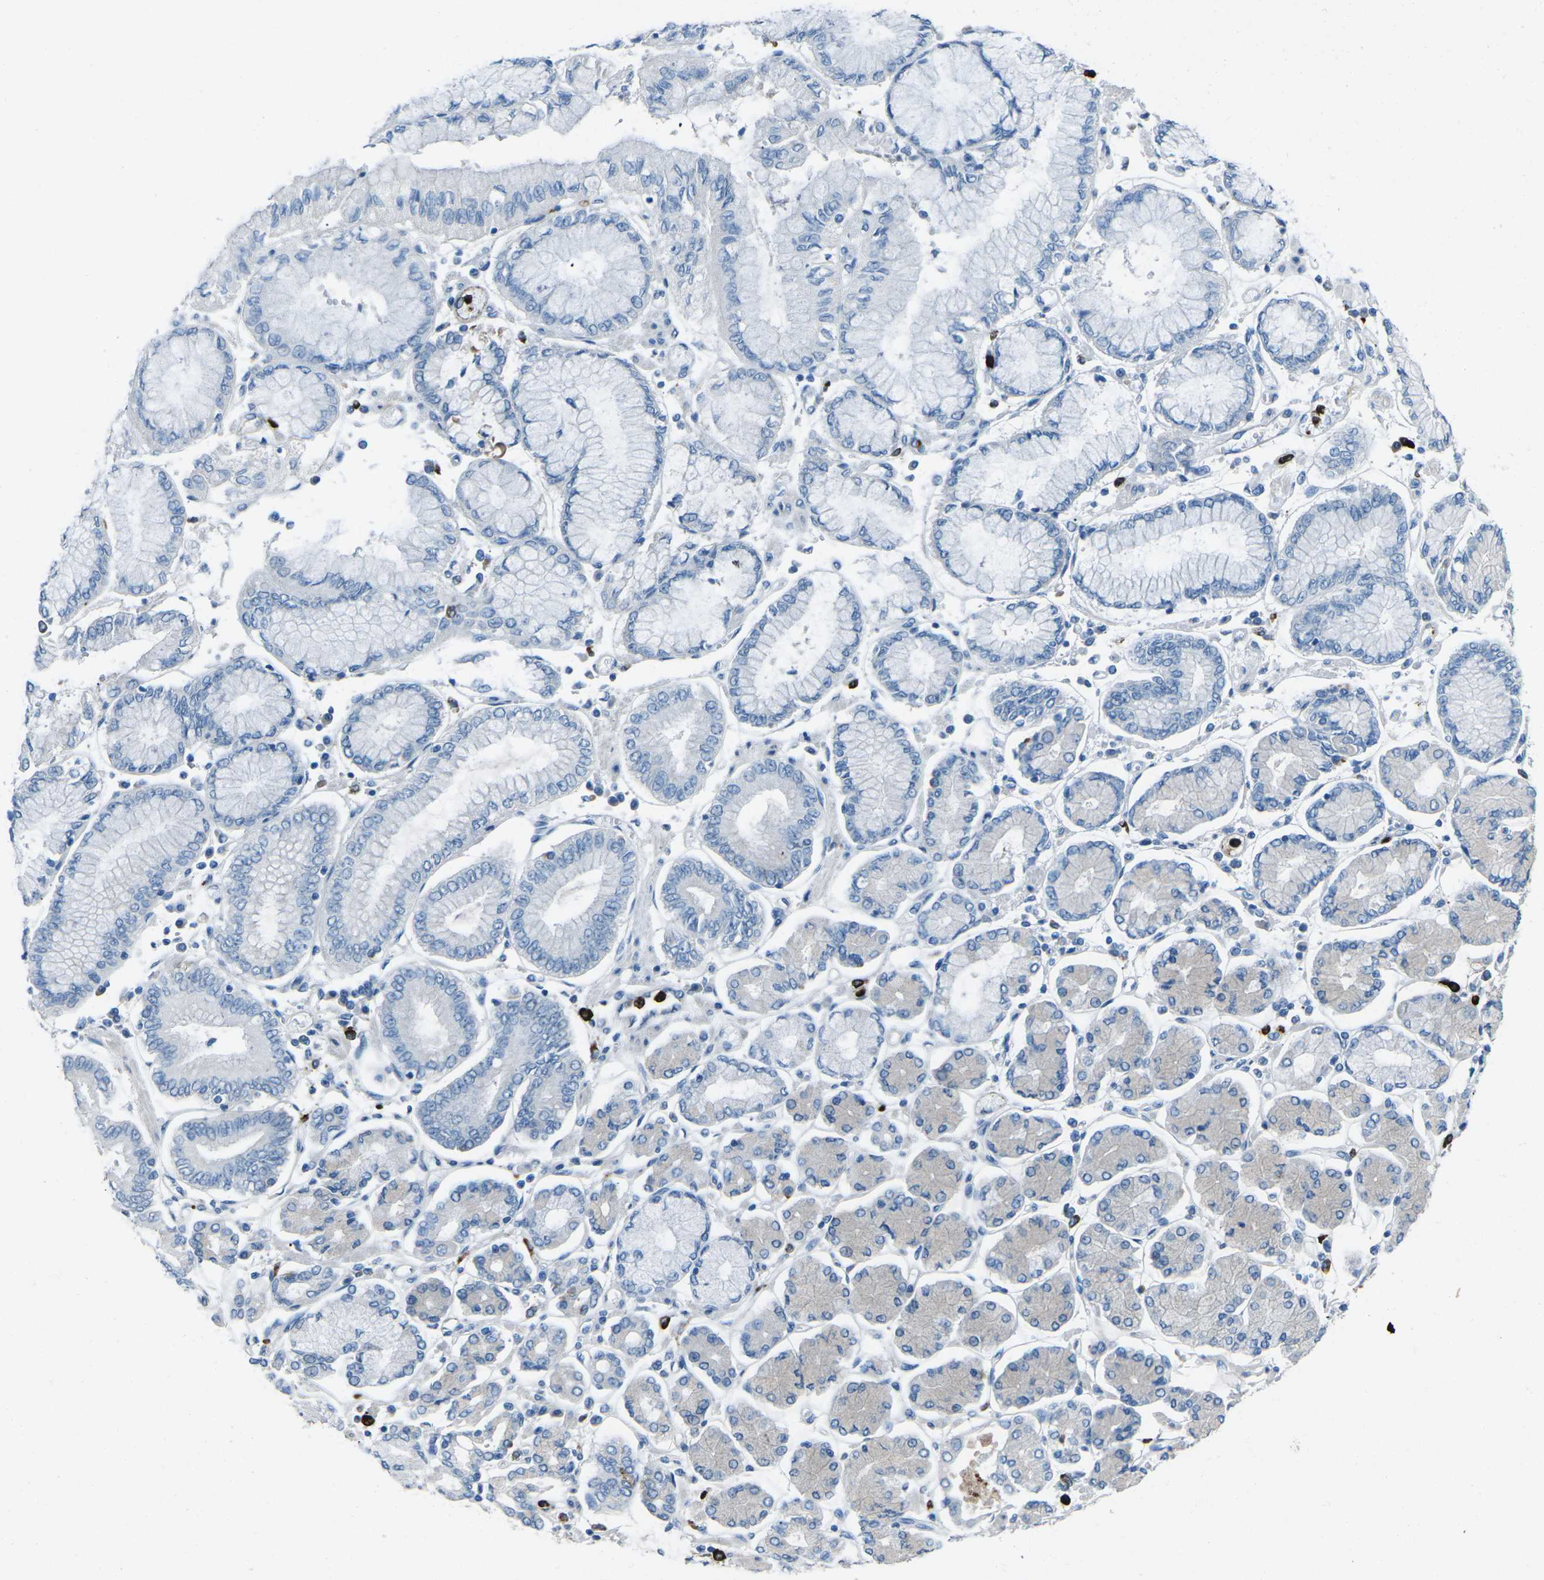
{"staining": {"intensity": "negative", "quantity": "none", "location": "none"}, "tissue": "stomach cancer", "cell_type": "Tumor cells", "image_type": "cancer", "snomed": [{"axis": "morphology", "description": "Adenocarcinoma, NOS"}, {"axis": "topography", "description": "Stomach"}], "caption": "A high-resolution micrograph shows immunohistochemistry (IHC) staining of adenocarcinoma (stomach), which exhibits no significant staining in tumor cells.", "gene": "FCN1", "patient": {"sex": "male", "age": 76}}